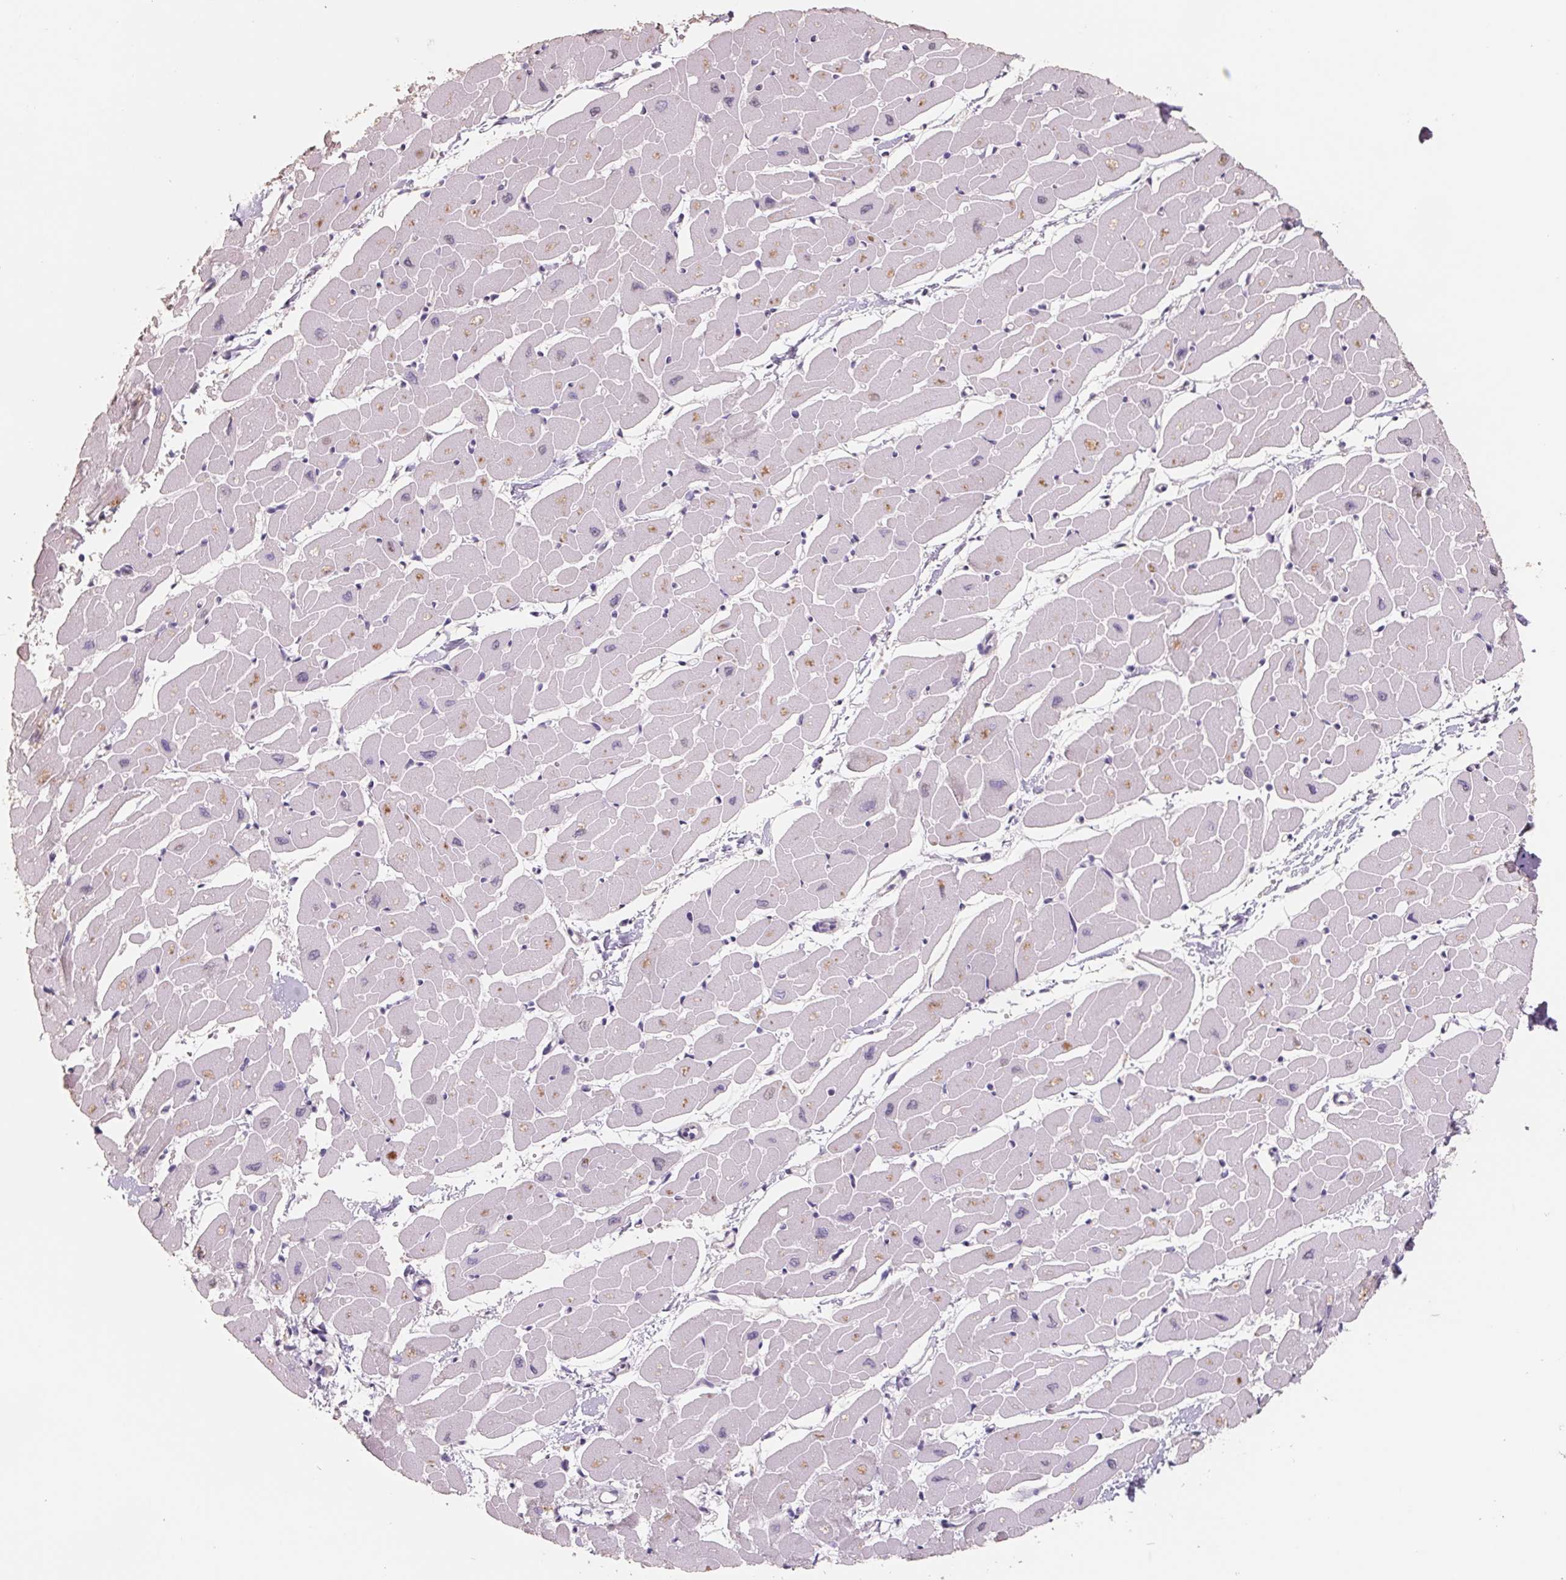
{"staining": {"intensity": "weak", "quantity": "<25%", "location": "cytoplasmic/membranous"}, "tissue": "heart muscle", "cell_type": "Cardiomyocytes", "image_type": "normal", "snomed": [{"axis": "morphology", "description": "Normal tissue, NOS"}, {"axis": "topography", "description": "Heart"}], "caption": "DAB immunohistochemical staining of benign heart muscle exhibits no significant positivity in cardiomyocytes.", "gene": "FTCD", "patient": {"sex": "male", "age": 57}}